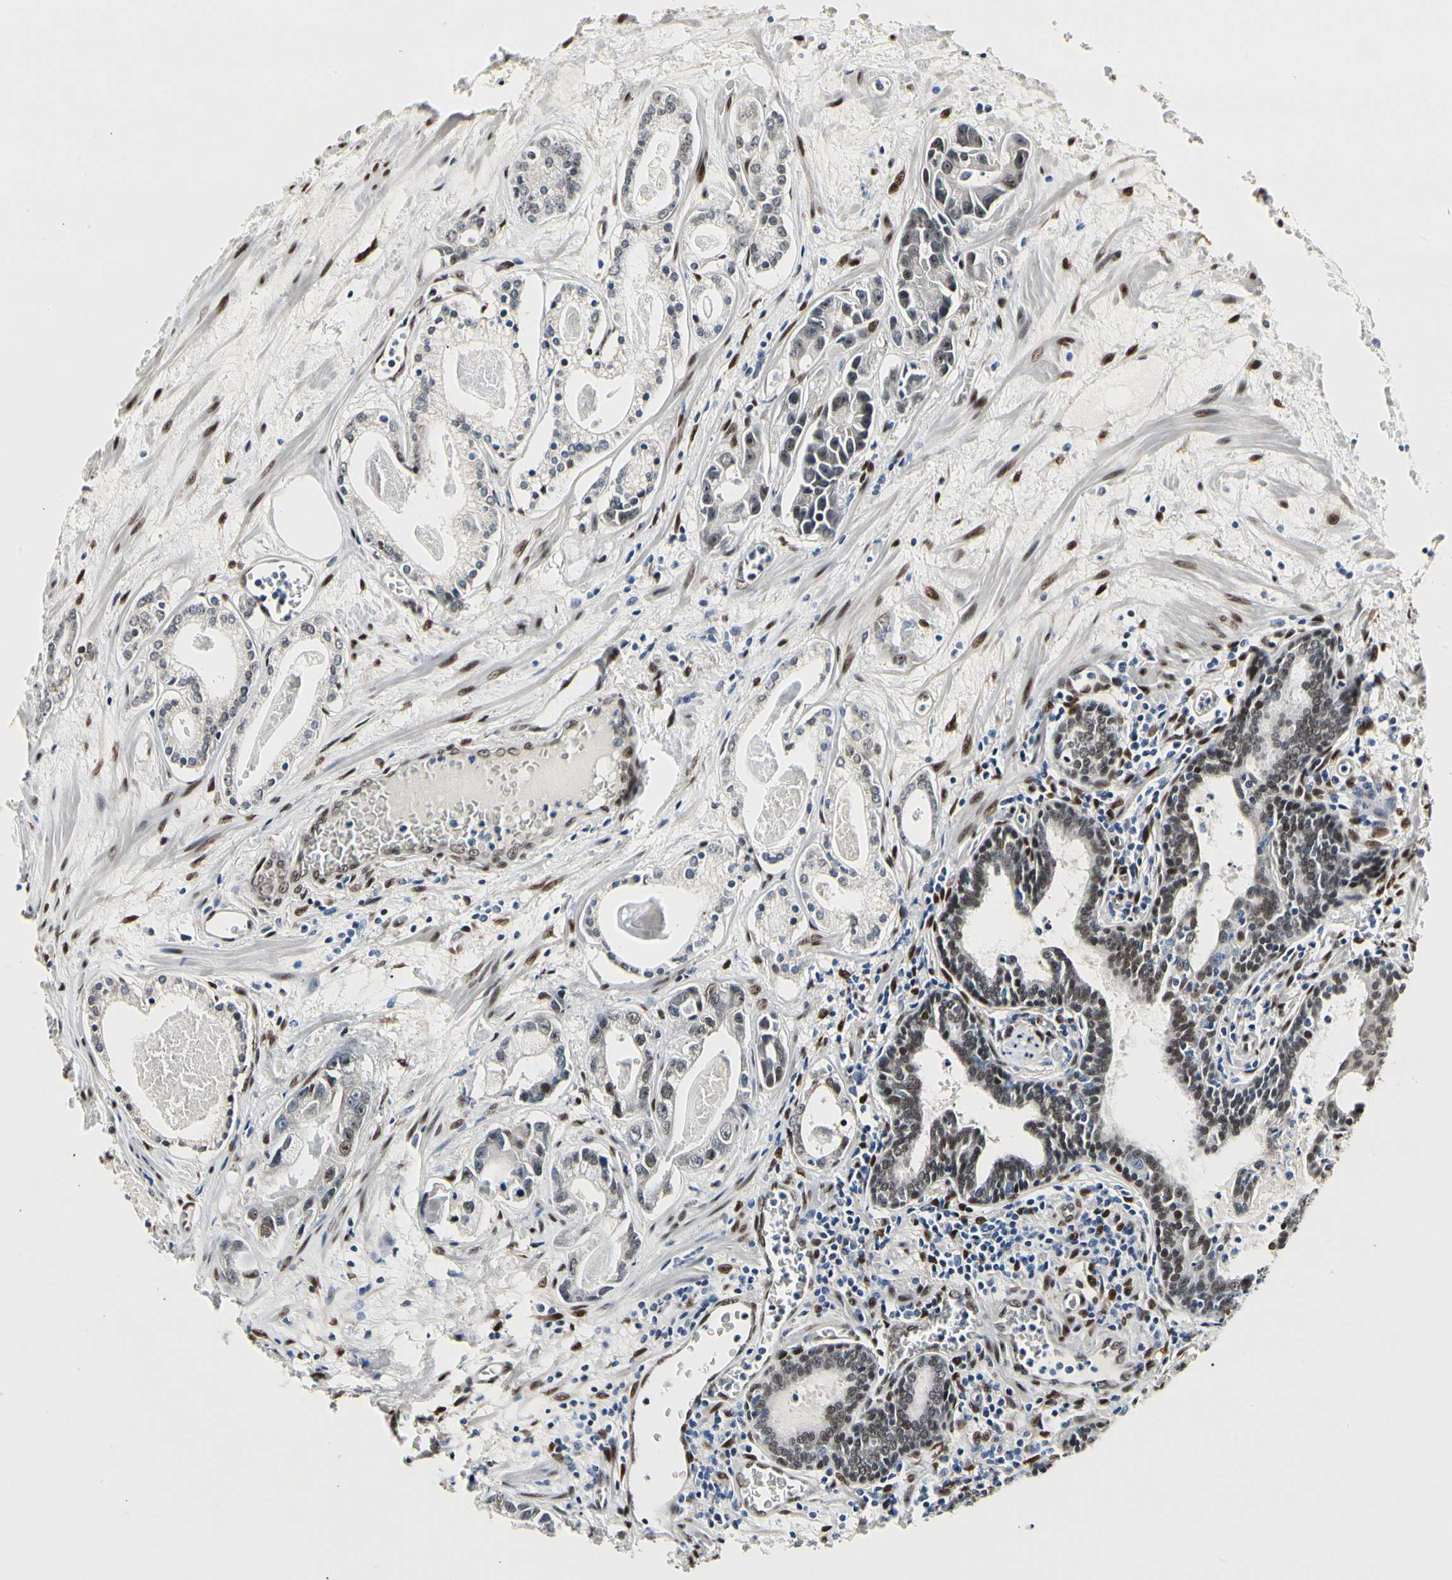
{"staining": {"intensity": "weak", "quantity": "25%-75%", "location": "nuclear"}, "tissue": "prostate cancer", "cell_type": "Tumor cells", "image_type": "cancer", "snomed": [{"axis": "morphology", "description": "Adenocarcinoma, Low grade"}, {"axis": "topography", "description": "Prostate"}], "caption": "High-power microscopy captured an immunohistochemistry (IHC) micrograph of prostate cancer, revealing weak nuclear staining in about 25%-75% of tumor cells. (DAB IHC, brown staining for protein, blue staining for nuclei).", "gene": "NFIA", "patient": {"sex": "male", "age": 59}}